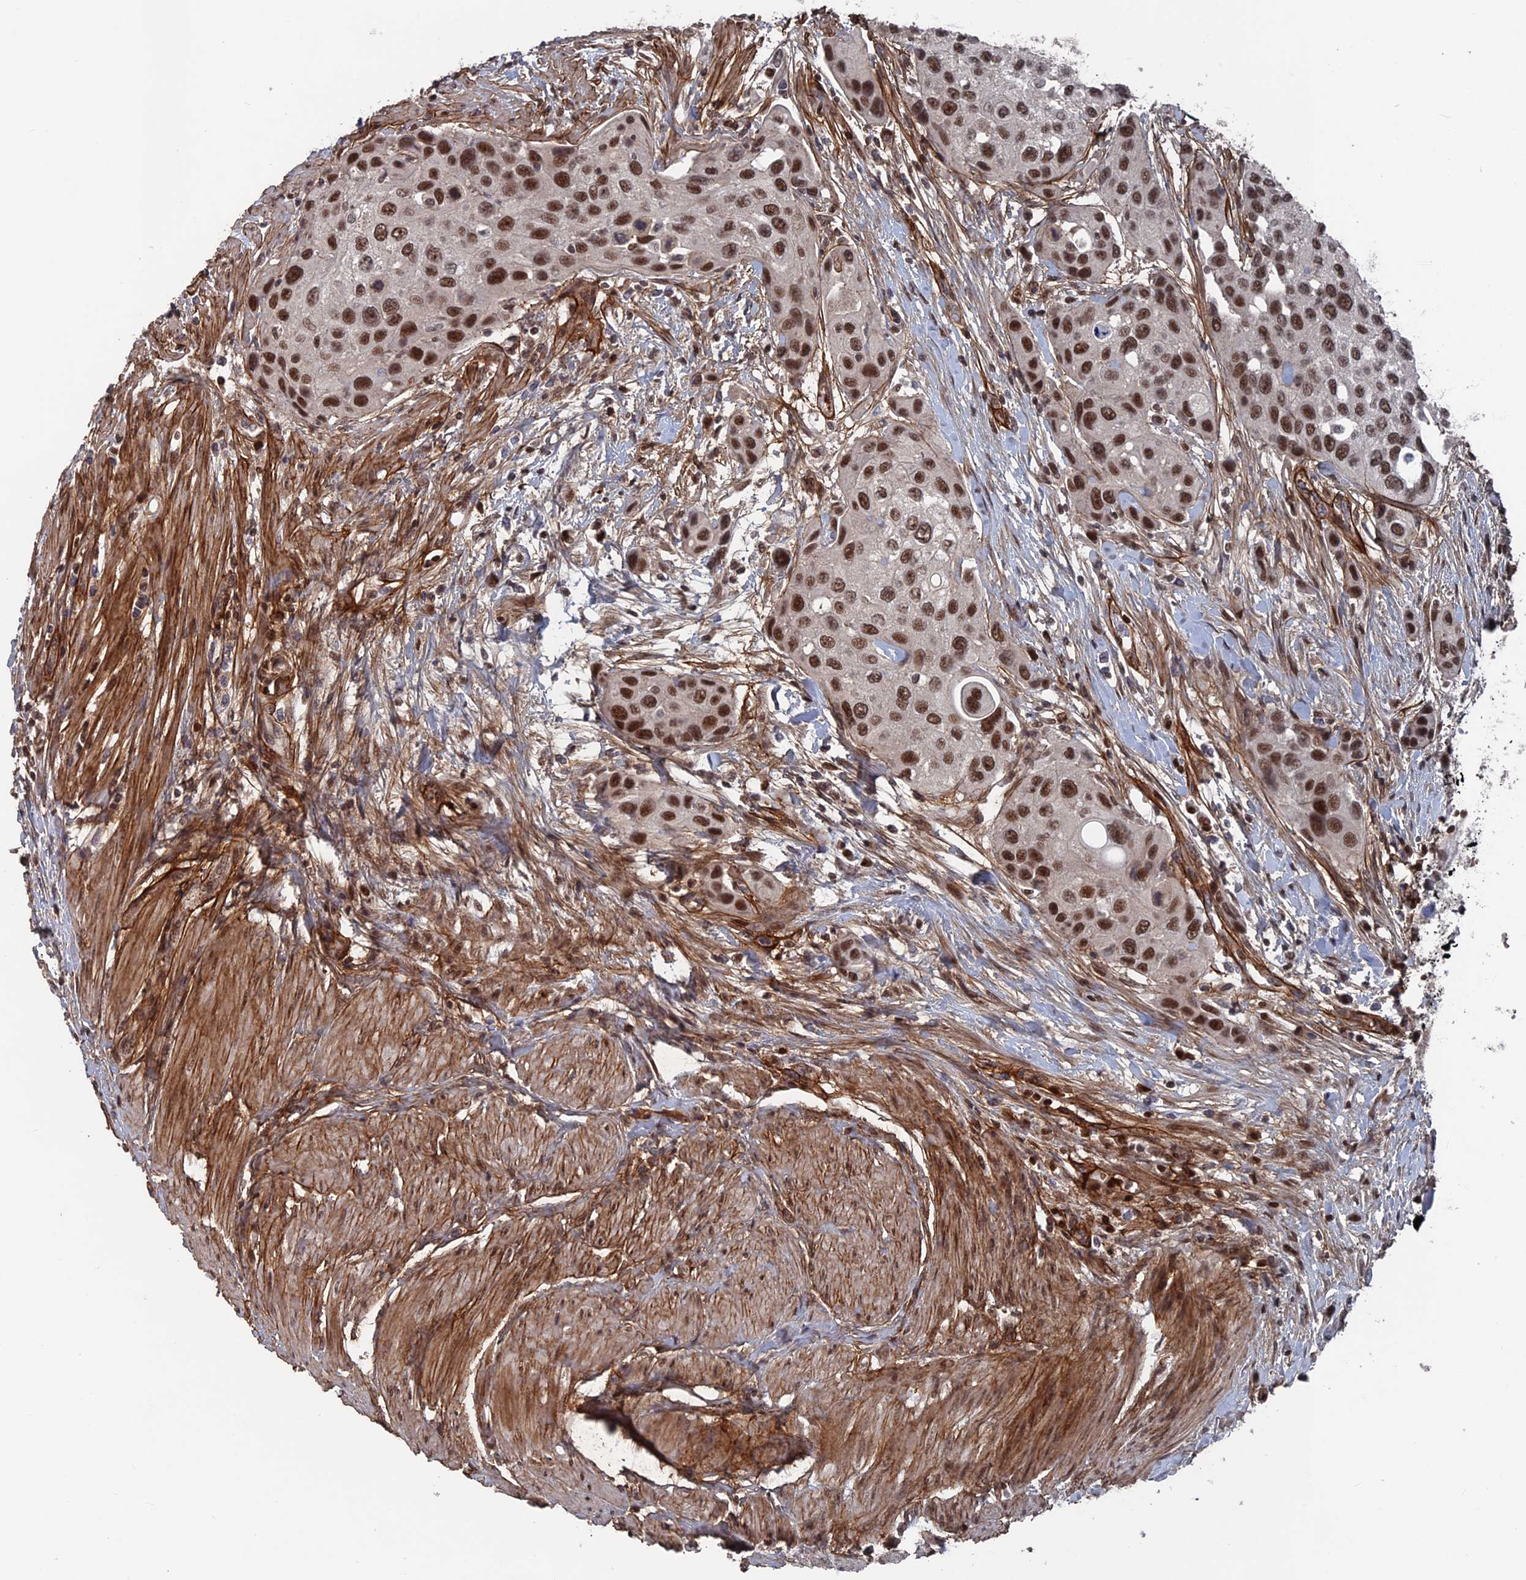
{"staining": {"intensity": "strong", "quantity": ">75%", "location": "nuclear"}, "tissue": "urothelial cancer", "cell_type": "Tumor cells", "image_type": "cancer", "snomed": [{"axis": "morphology", "description": "Normal tissue, NOS"}, {"axis": "morphology", "description": "Urothelial carcinoma, High grade"}, {"axis": "topography", "description": "Vascular tissue"}, {"axis": "topography", "description": "Urinary bladder"}], "caption": "There is high levels of strong nuclear staining in tumor cells of urothelial cancer, as demonstrated by immunohistochemical staining (brown color).", "gene": "SH3D21", "patient": {"sex": "female", "age": 56}}